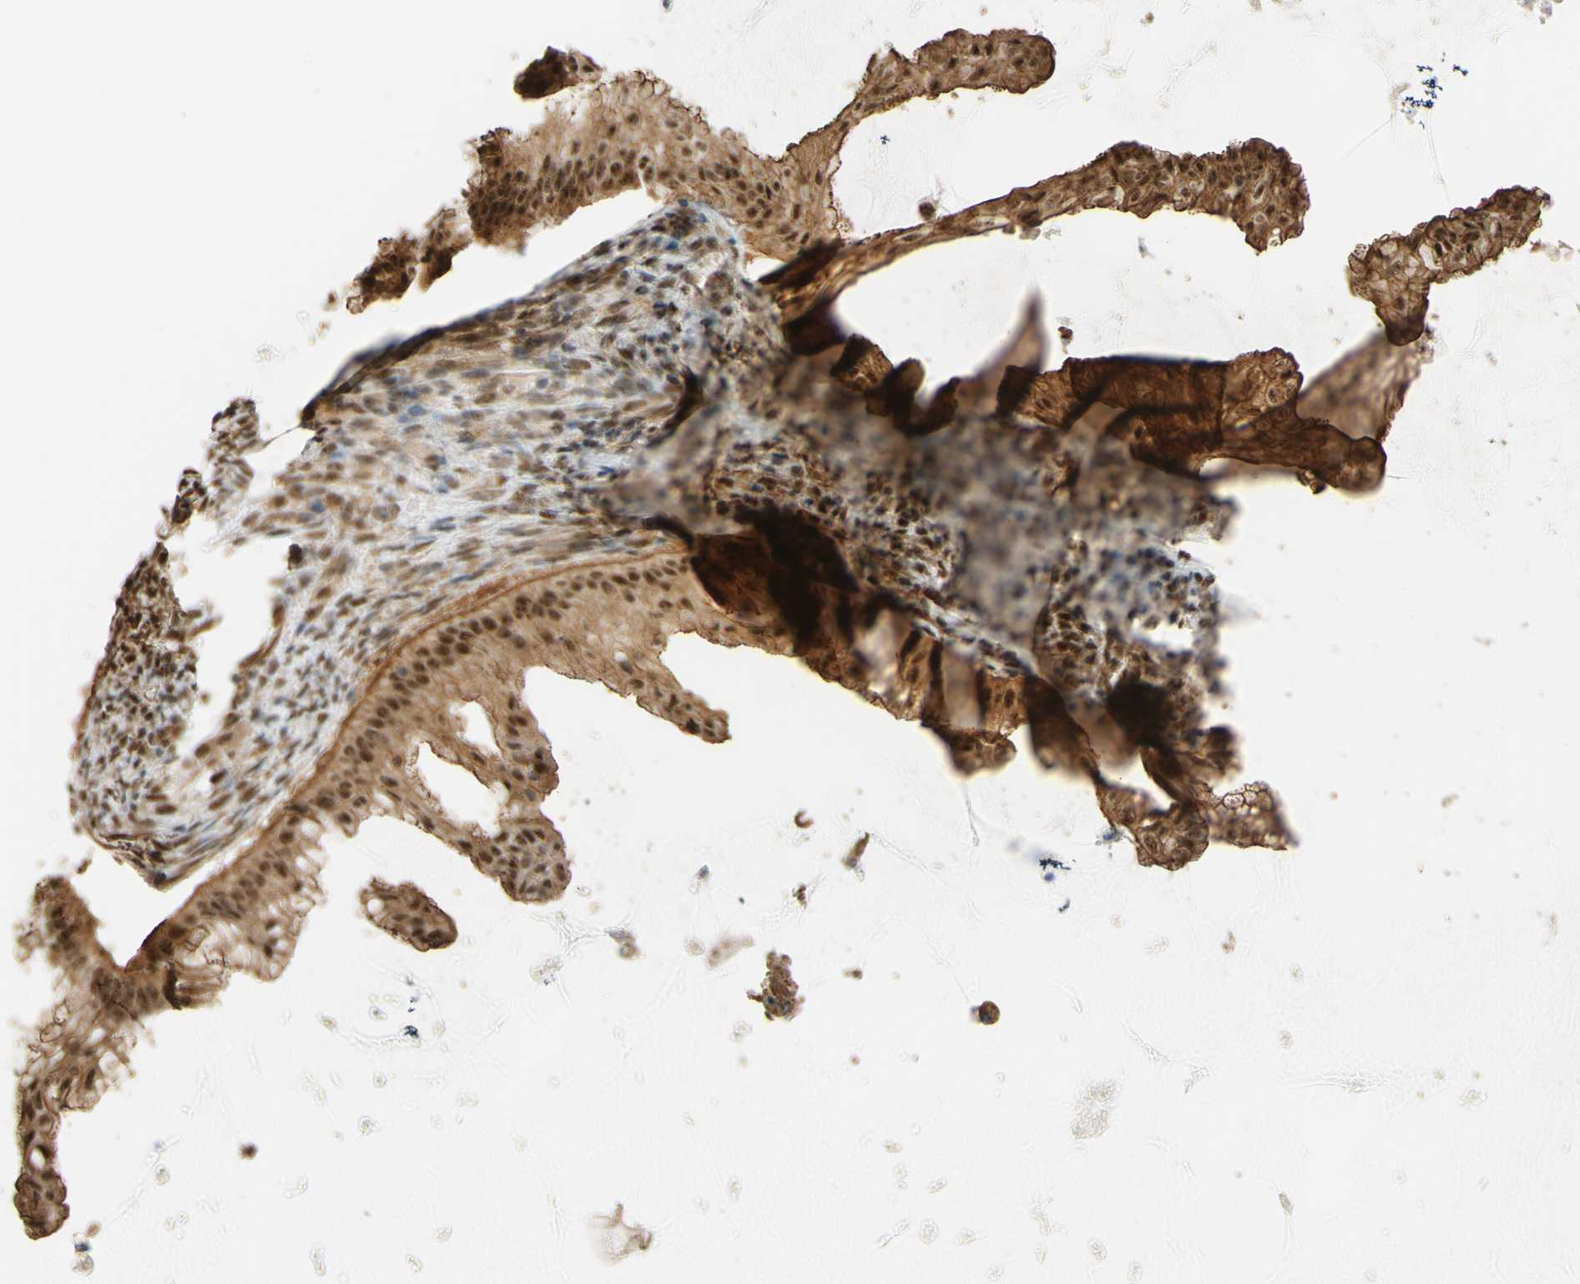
{"staining": {"intensity": "moderate", "quantity": ">75%", "location": "nuclear"}, "tissue": "ovarian cancer", "cell_type": "Tumor cells", "image_type": "cancer", "snomed": [{"axis": "morphology", "description": "Cystadenocarcinoma, mucinous, NOS"}, {"axis": "topography", "description": "Ovary"}], "caption": "Protein expression analysis of human ovarian cancer (mucinous cystadenocarcinoma) reveals moderate nuclear expression in approximately >75% of tumor cells. (brown staining indicates protein expression, while blue staining denotes nuclei).", "gene": "SAP18", "patient": {"sex": "female", "age": 61}}